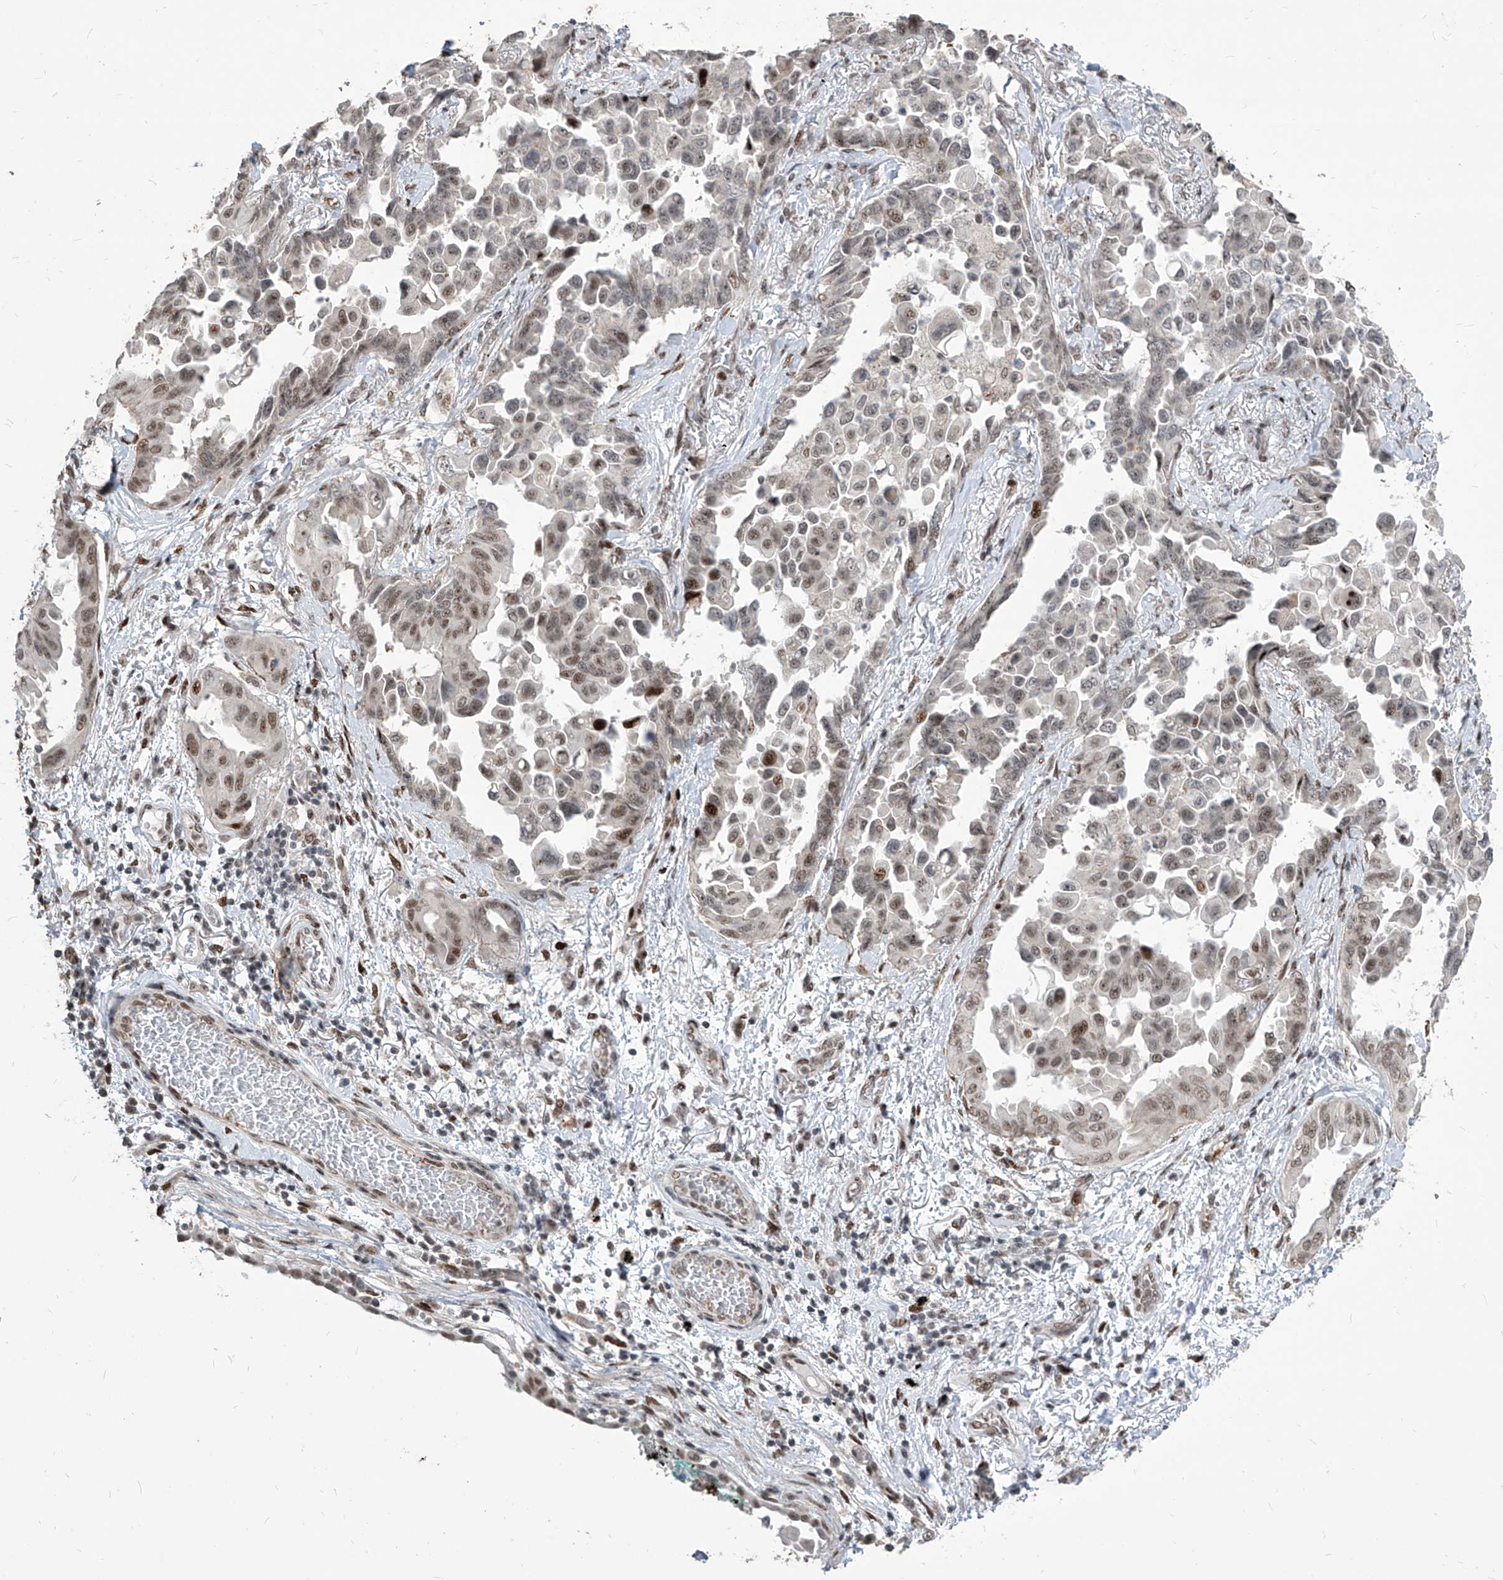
{"staining": {"intensity": "moderate", "quantity": "<25%", "location": "nuclear"}, "tissue": "lung cancer", "cell_type": "Tumor cells", "image_type": "cancer", "snomed": [{"axis": "morphology", "description": "Adenocarcinoma, NOS"}, {"axis": "topography", "description": "Lung"}], "caption": "This is a micrograph of immunohistochemistry (IHC) staining of lung cancer (adenocarcinoma), which shows moderate staining in the nuclear of tumor cells.", "gene": "IRF2", "patient": {"sex": "female", "age": 67}}